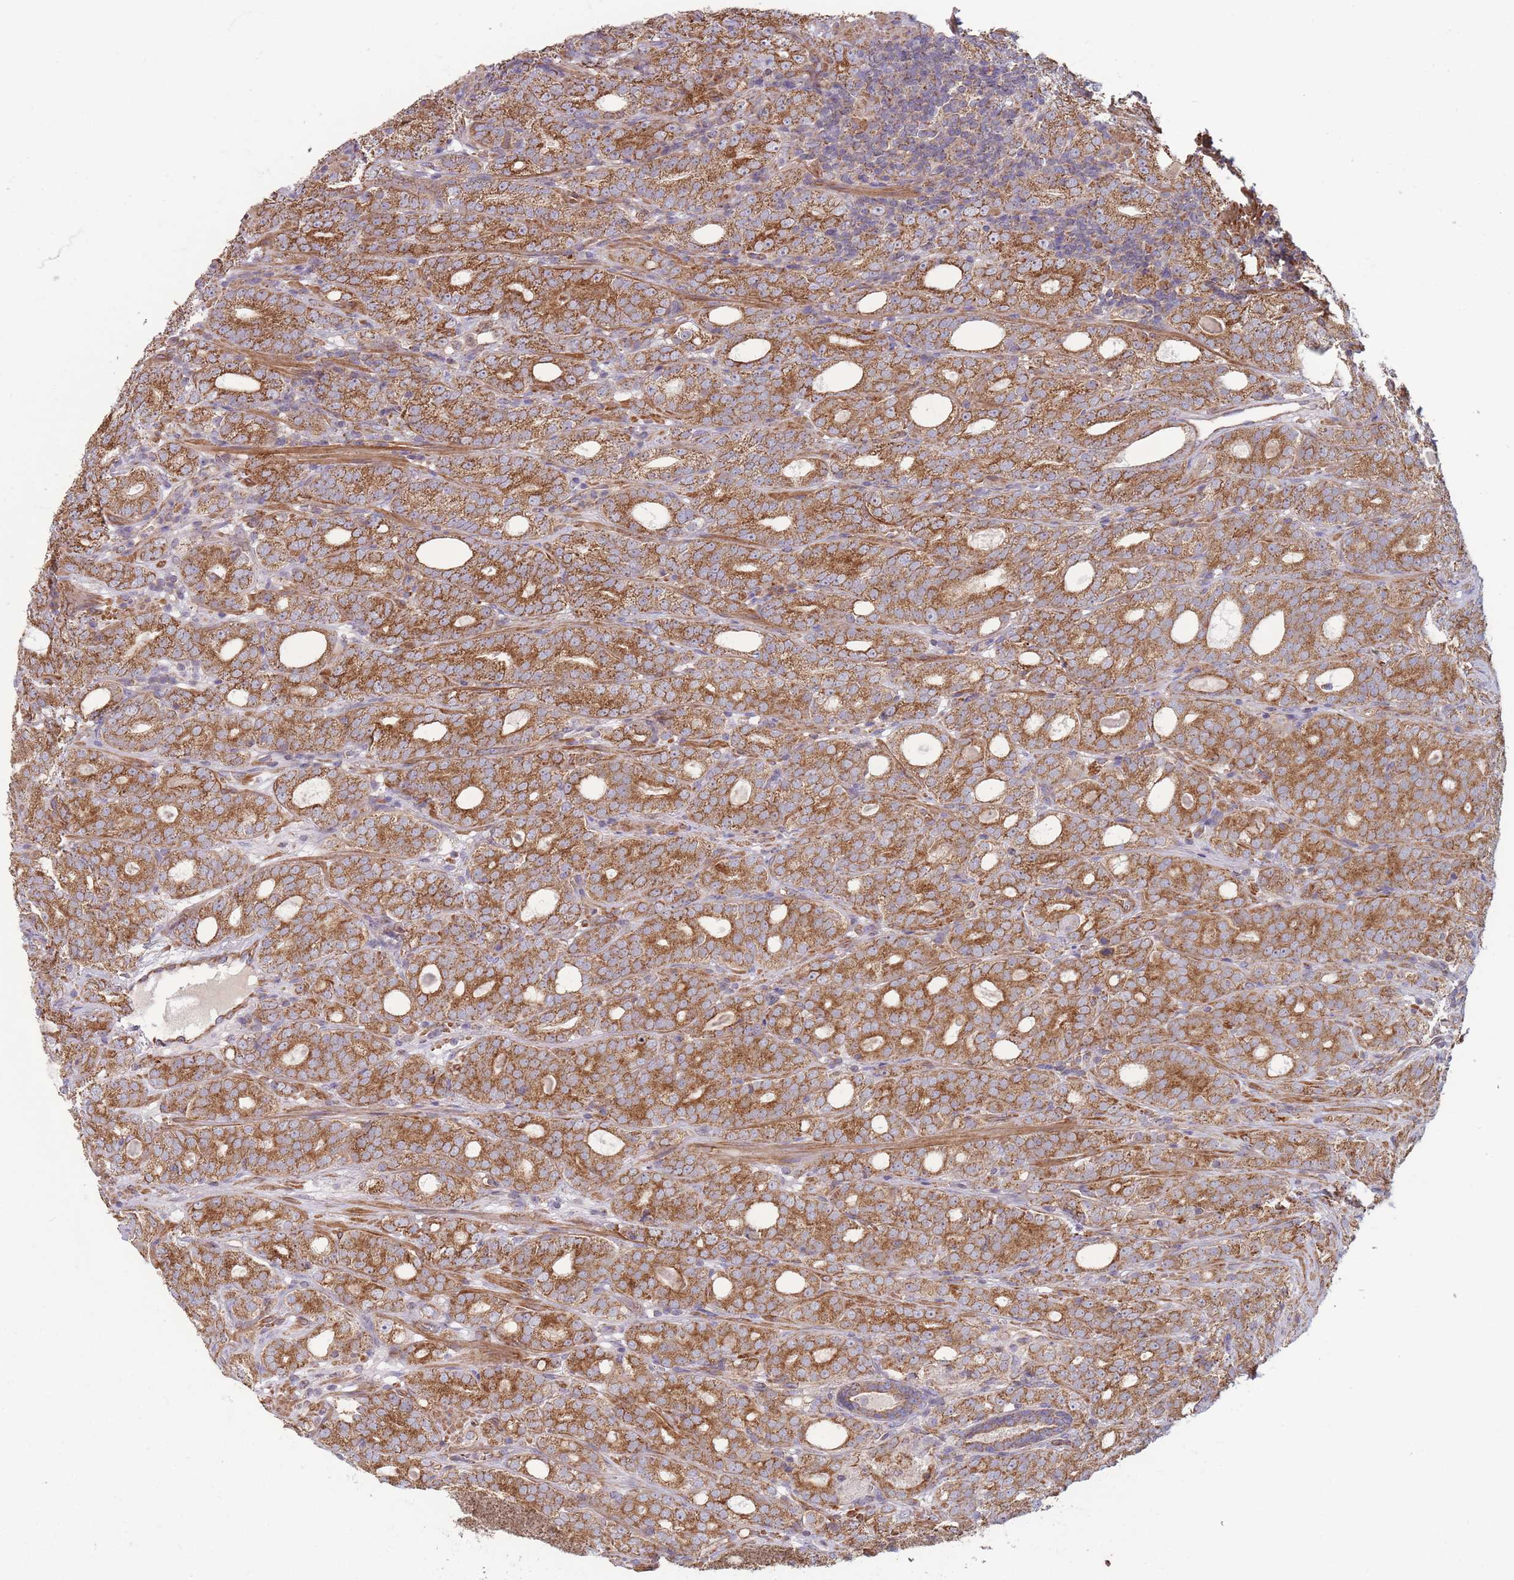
{"staining": {"intensity": "strong", "quantity": ">75%", "location": "cytoplasmic/membranous"}, "tissue": "prostate cancer", "cell_type": "Tumor cells", "image_type": "cancer", "snomed": [{"axis": "morphology", "description": "Adenocarcinoma, High grade"}, {"axis": "topography", "description": "Prostate"}], "caption": "IHC image of neoplastic tissue: human prostate cancer (adenocarcinoma (high-grade)) stained using immunohistochemistry exhibits high levels of strong protein expression localized specifically in the cytoplasmic/membranous of tumor cells, appearing as a cytoplasmic/membranous brown color.", "gene": "KIF16B", "patient": {"sex": "male", "age": 64}}